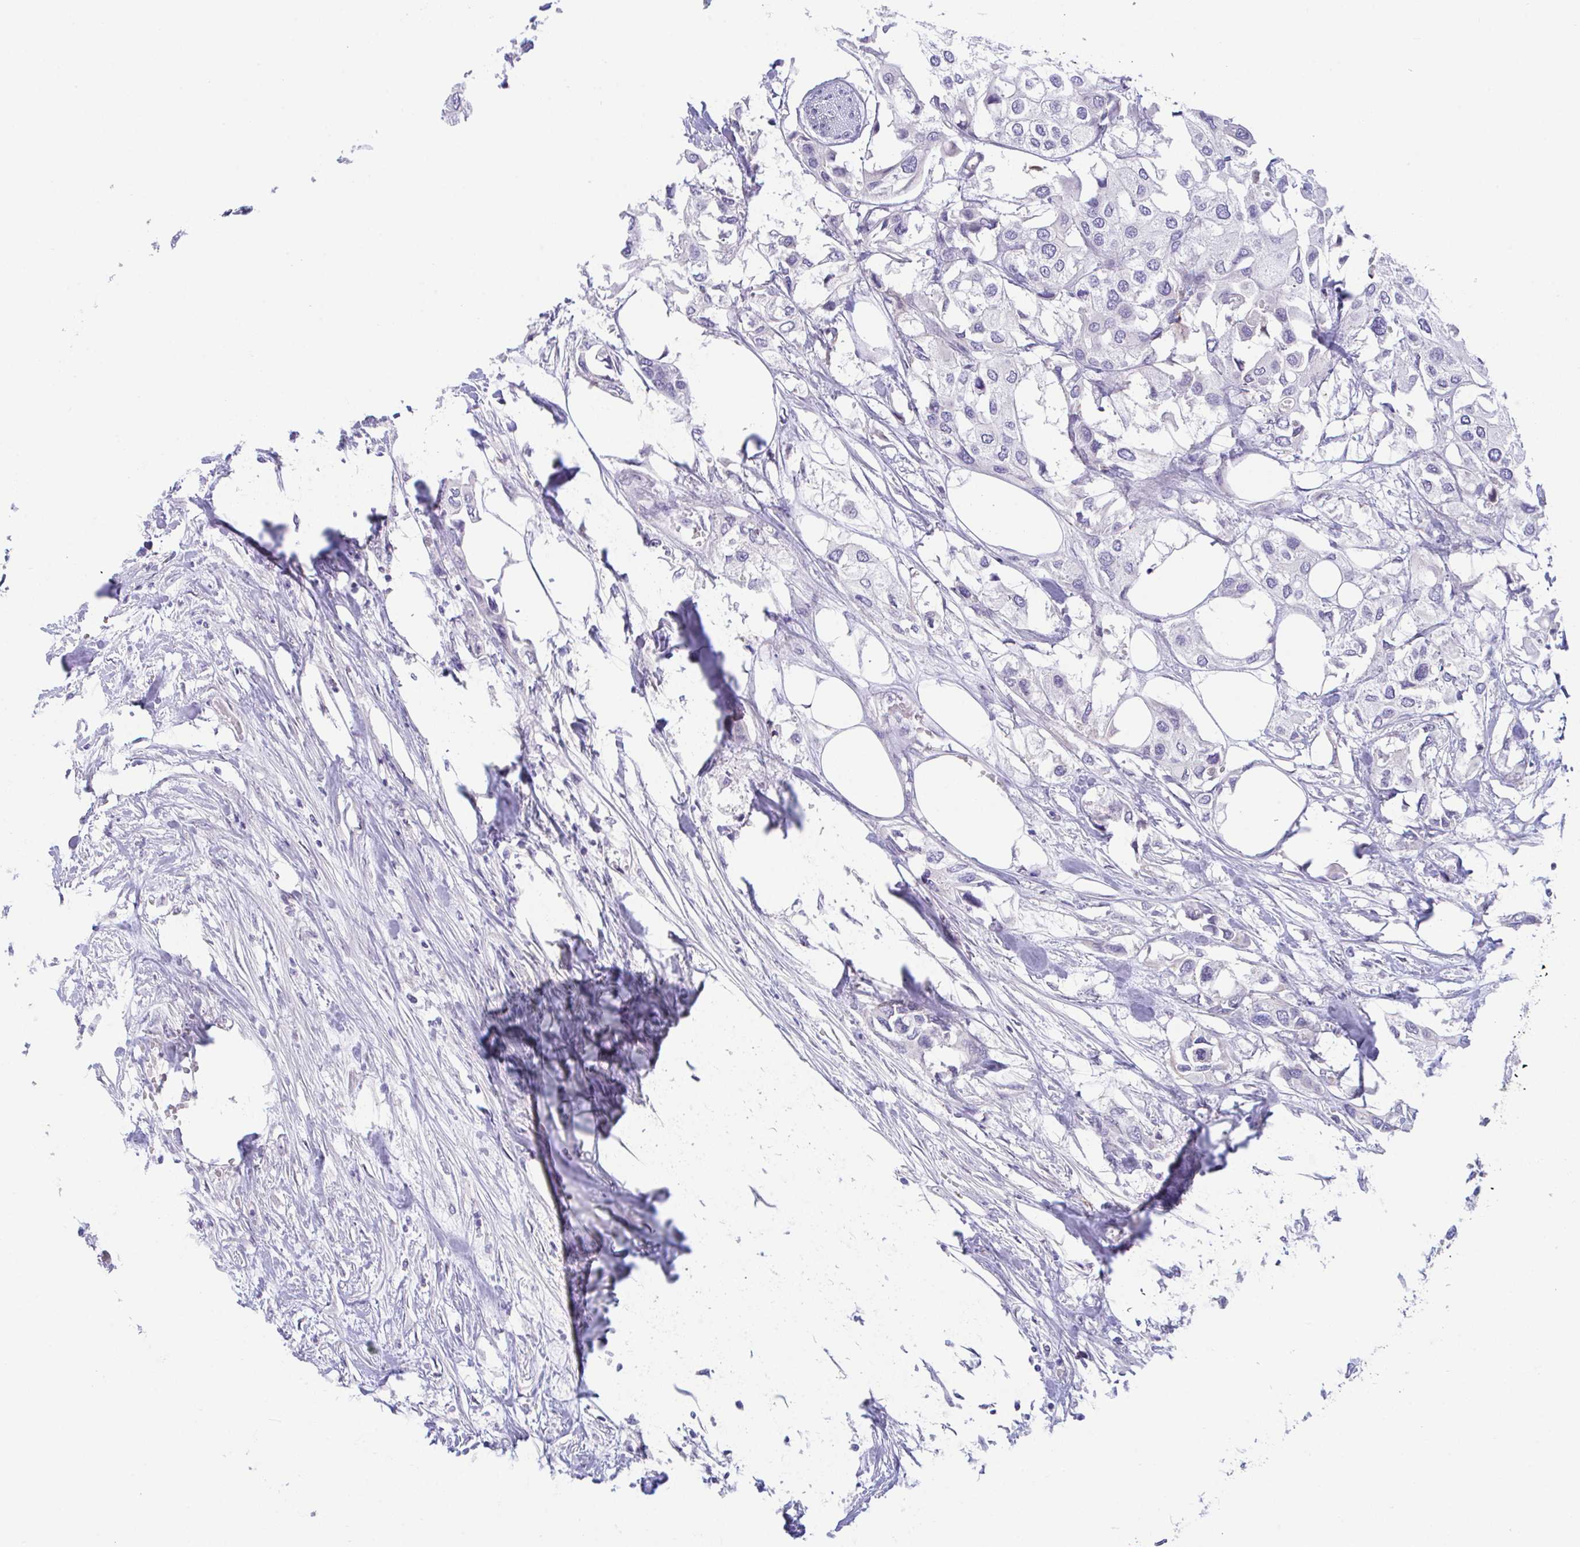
{"staining": {"intensity": "negative", "quantity": "none", "location": "none"}, "tissue": "urothelial cancer", "cell_type": "Tumor cells", "image_type": "cancer", "snomed": [{"axis": "morphology", "description": "Urothelial carcinoma, High grade"}, {"axis": "topography", "description": "Urinary bladder"}], "caption": "A micrograph of human urothelial cancer is negative for staining in tumor cells.", "gene": "ZBED3", "patient": {"sex": "male", "age": 64}}